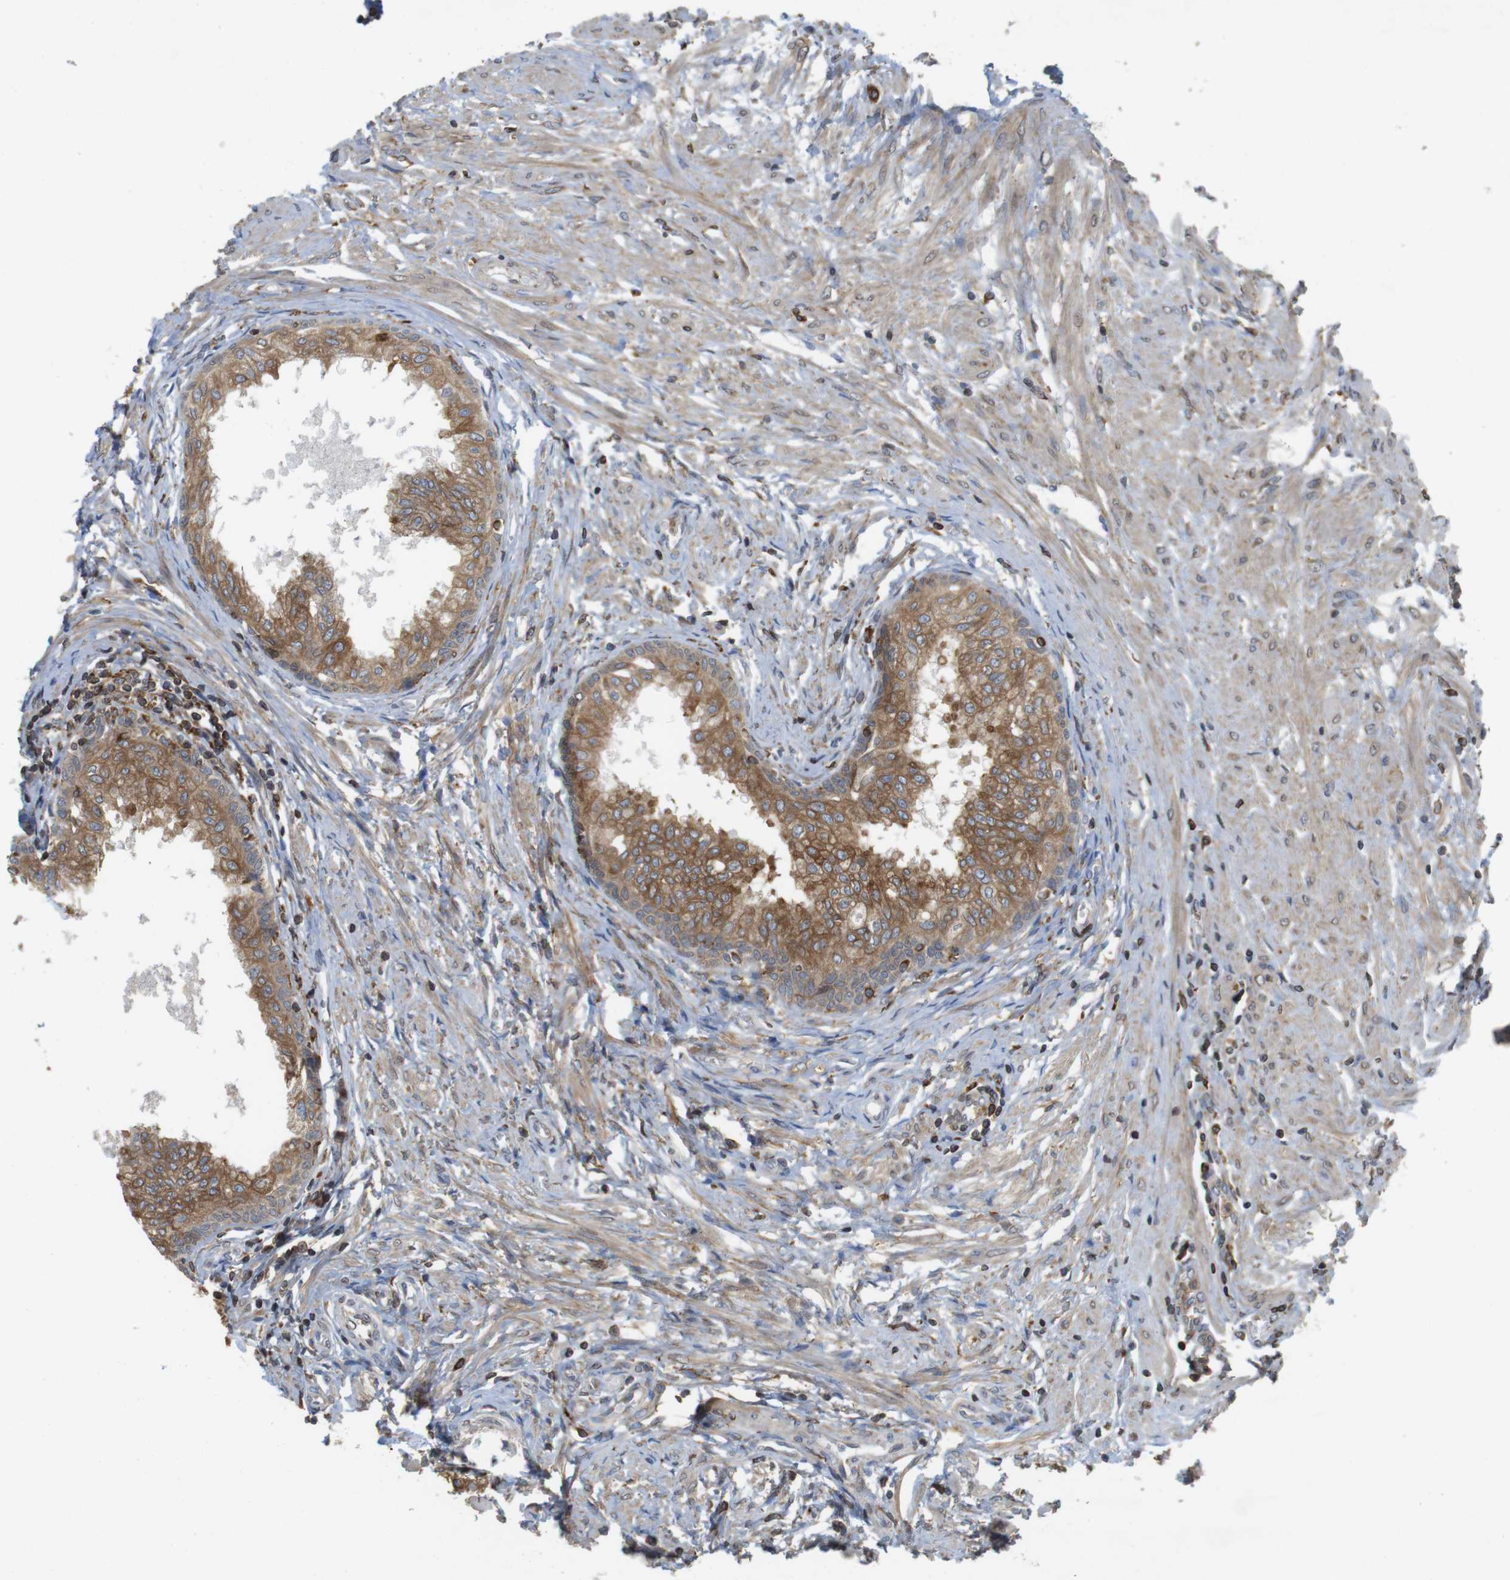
{"staining": {"intensity": "moderate", "quantity": ">75%", "location": "cytoplasmic/membranous"}, "tissue": "prostate", "cell_type": "Glandular cells", "image_type": "normal", "snomed": [{"axis": "morphology", "description": "Normal tissue, NOS"}, {"axis": "topography", "description": "Prostate"}, {"axis": "topography", "description": "Seminal veicle"}], "caption": "Immunohistochemical staining of normal prostate displays medium levels of moderate cytoplasmic/membranous positivity in about >75% of glandular cells.", "gene": "ARL6IP5", "patient": {"sex": "male", "age": 60}}